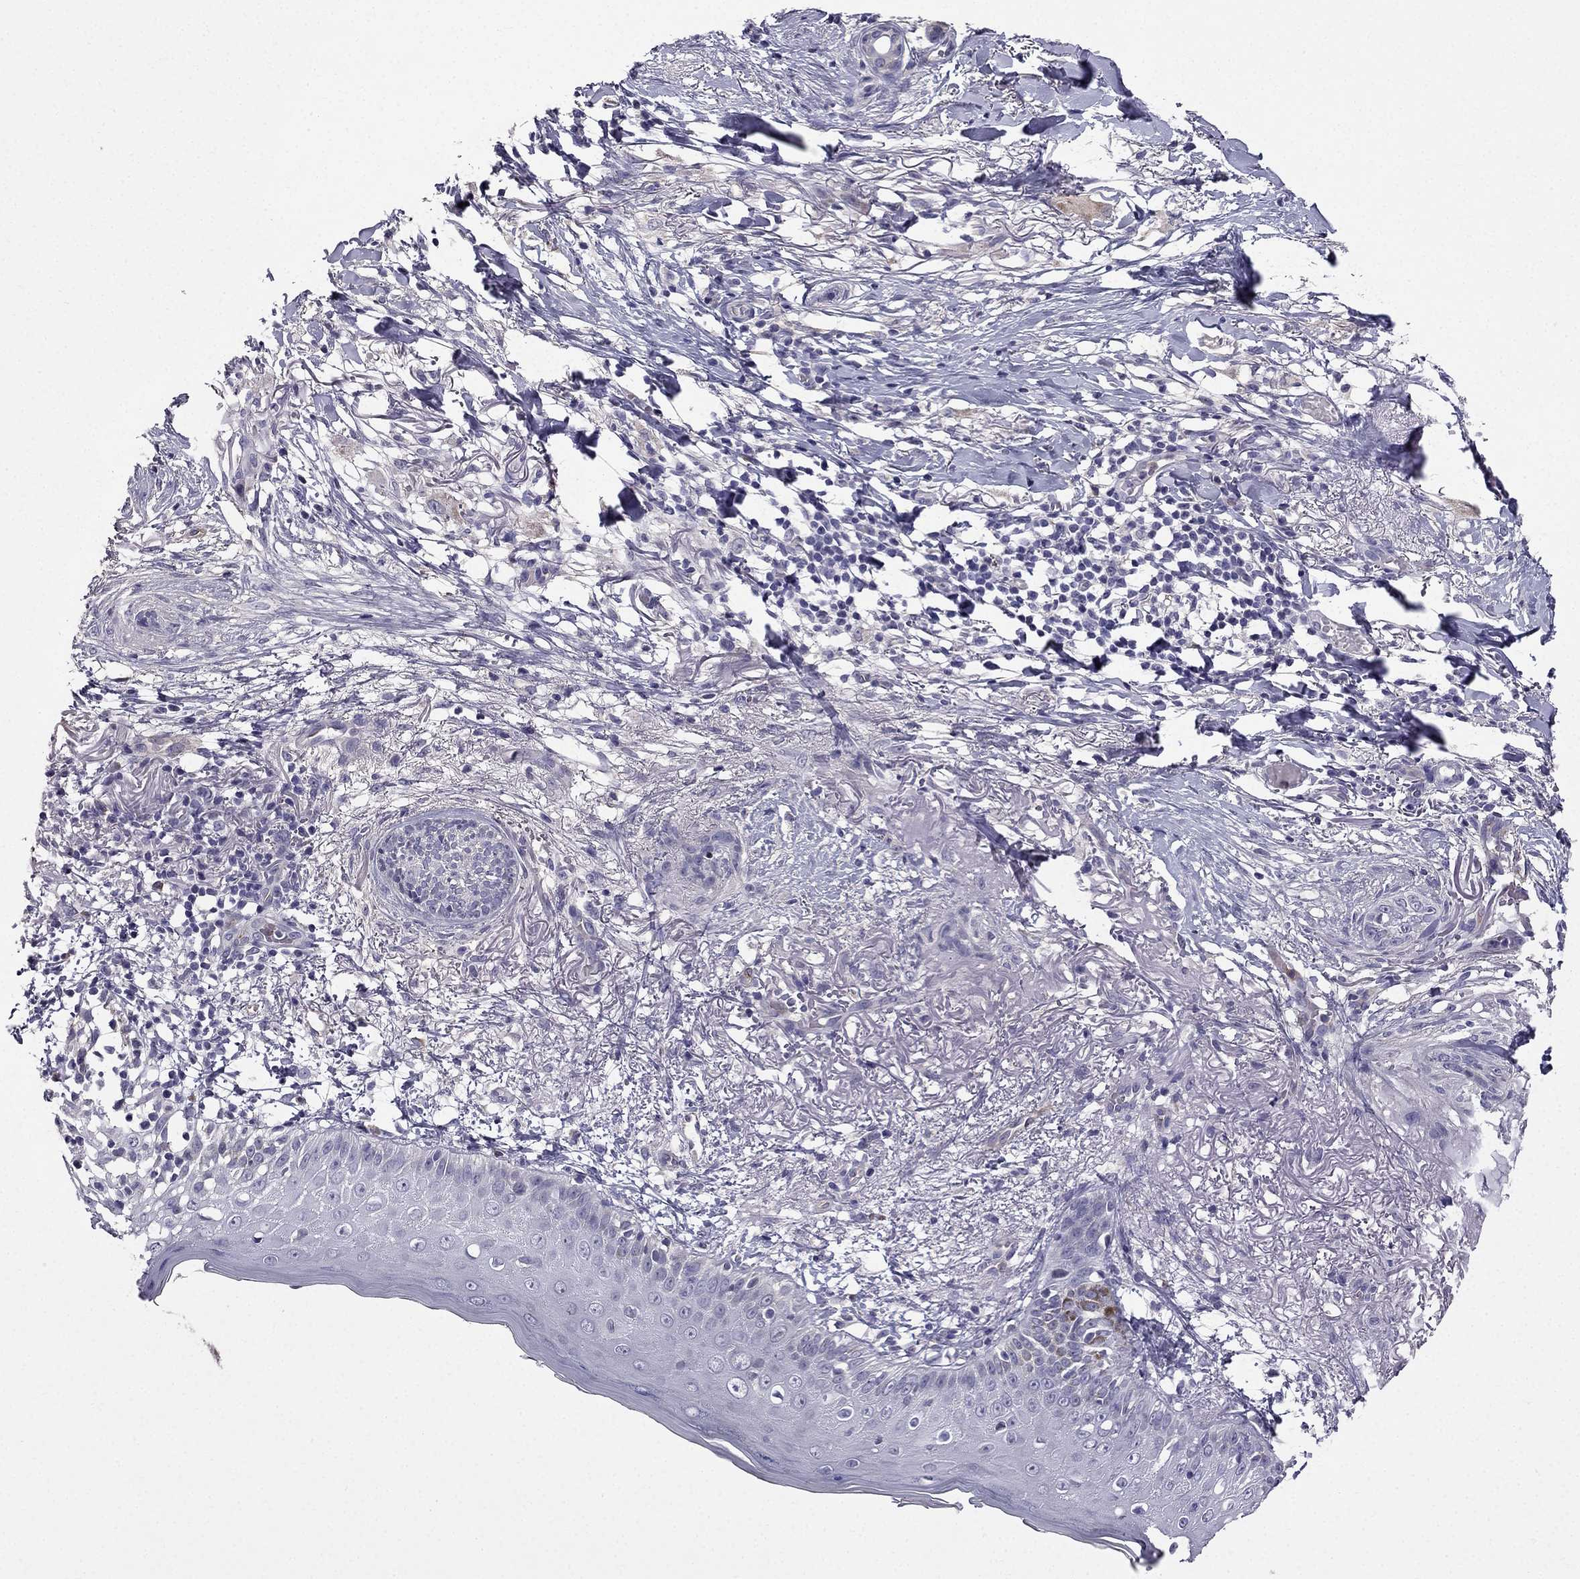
{"staining": {"intensity": "negative", "quantity": "none", "location": "none"}, "tissue": "skin cancer", "cell_type": "Tumor cells", "image_type": "cancer", "snomed": [{"axis": "morphology", "description": "Normal tissue, NOS"}, {"axis": "morphology", "description": "Basal cell carcinoma"}, {"axis": "topography", "description": "Skin"}], "caption": "Tumor cells show no significant protein expression in skin cancer.", "gene": "SLC6A2", "patient": {"sex": "male", "age": 84}}